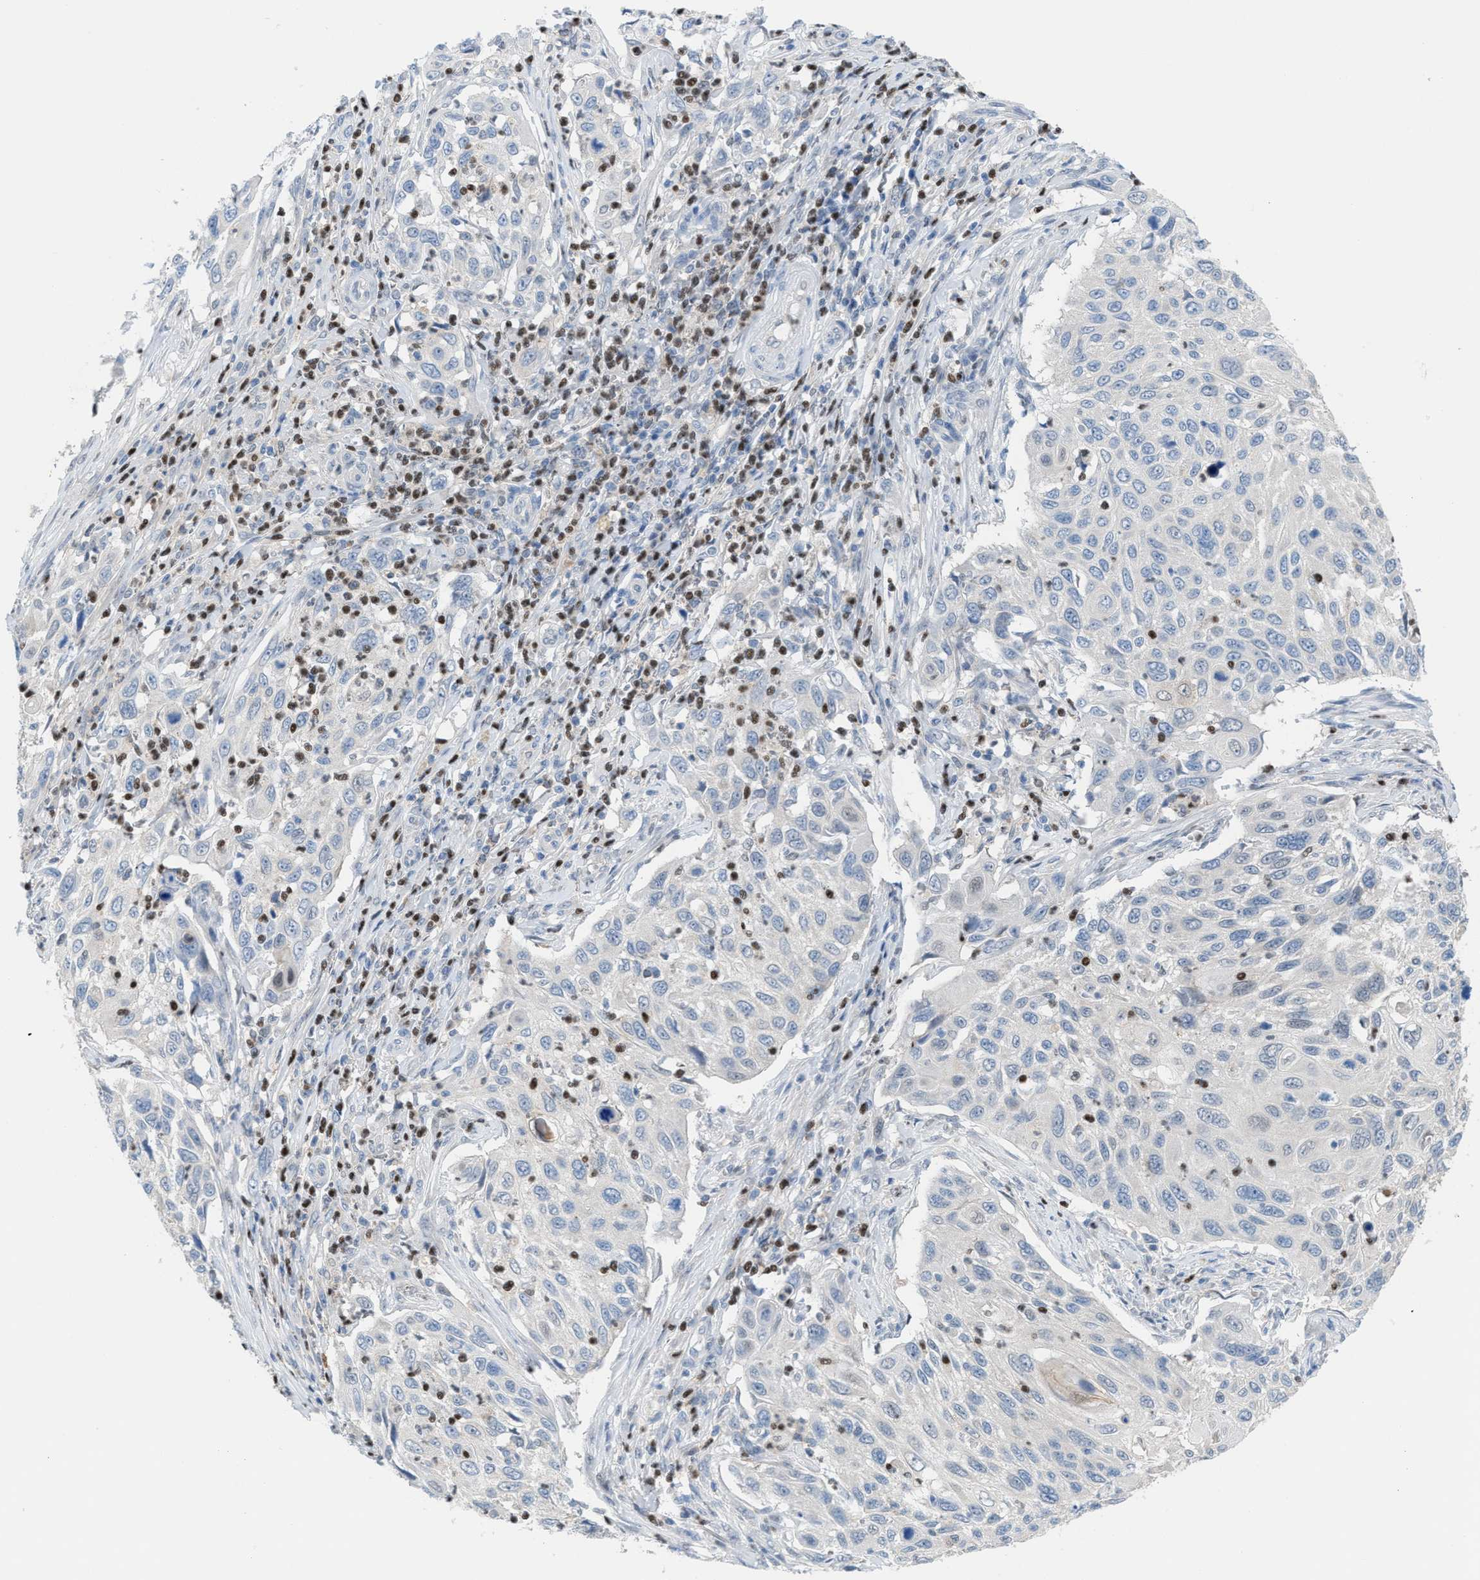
{"staining": {"intensity": "negative", "quantity": "none", "location": "none"}, "tissue": "cervical cancer", "cell_type": "Tumor cells", "image_type": "cancer", "snomed": [{"axis": "morphology", "description": "Squamous cell carcinoma, NOS"}, {"axis": "topography", "description": "Cervix"}], "caption": "Immunohistochemistry (IHC) micrograph of human cervical cancer stained for a protein (brown), which displays no positivity in tumor cells. Brightfield microscopy of immunohistochemistry (IHC) stained with DAB (brown) and hematoxylin (blue), captured at high magnification.", "gene": "PPM1D", "patient": {"sex": "female", "age": 70}}